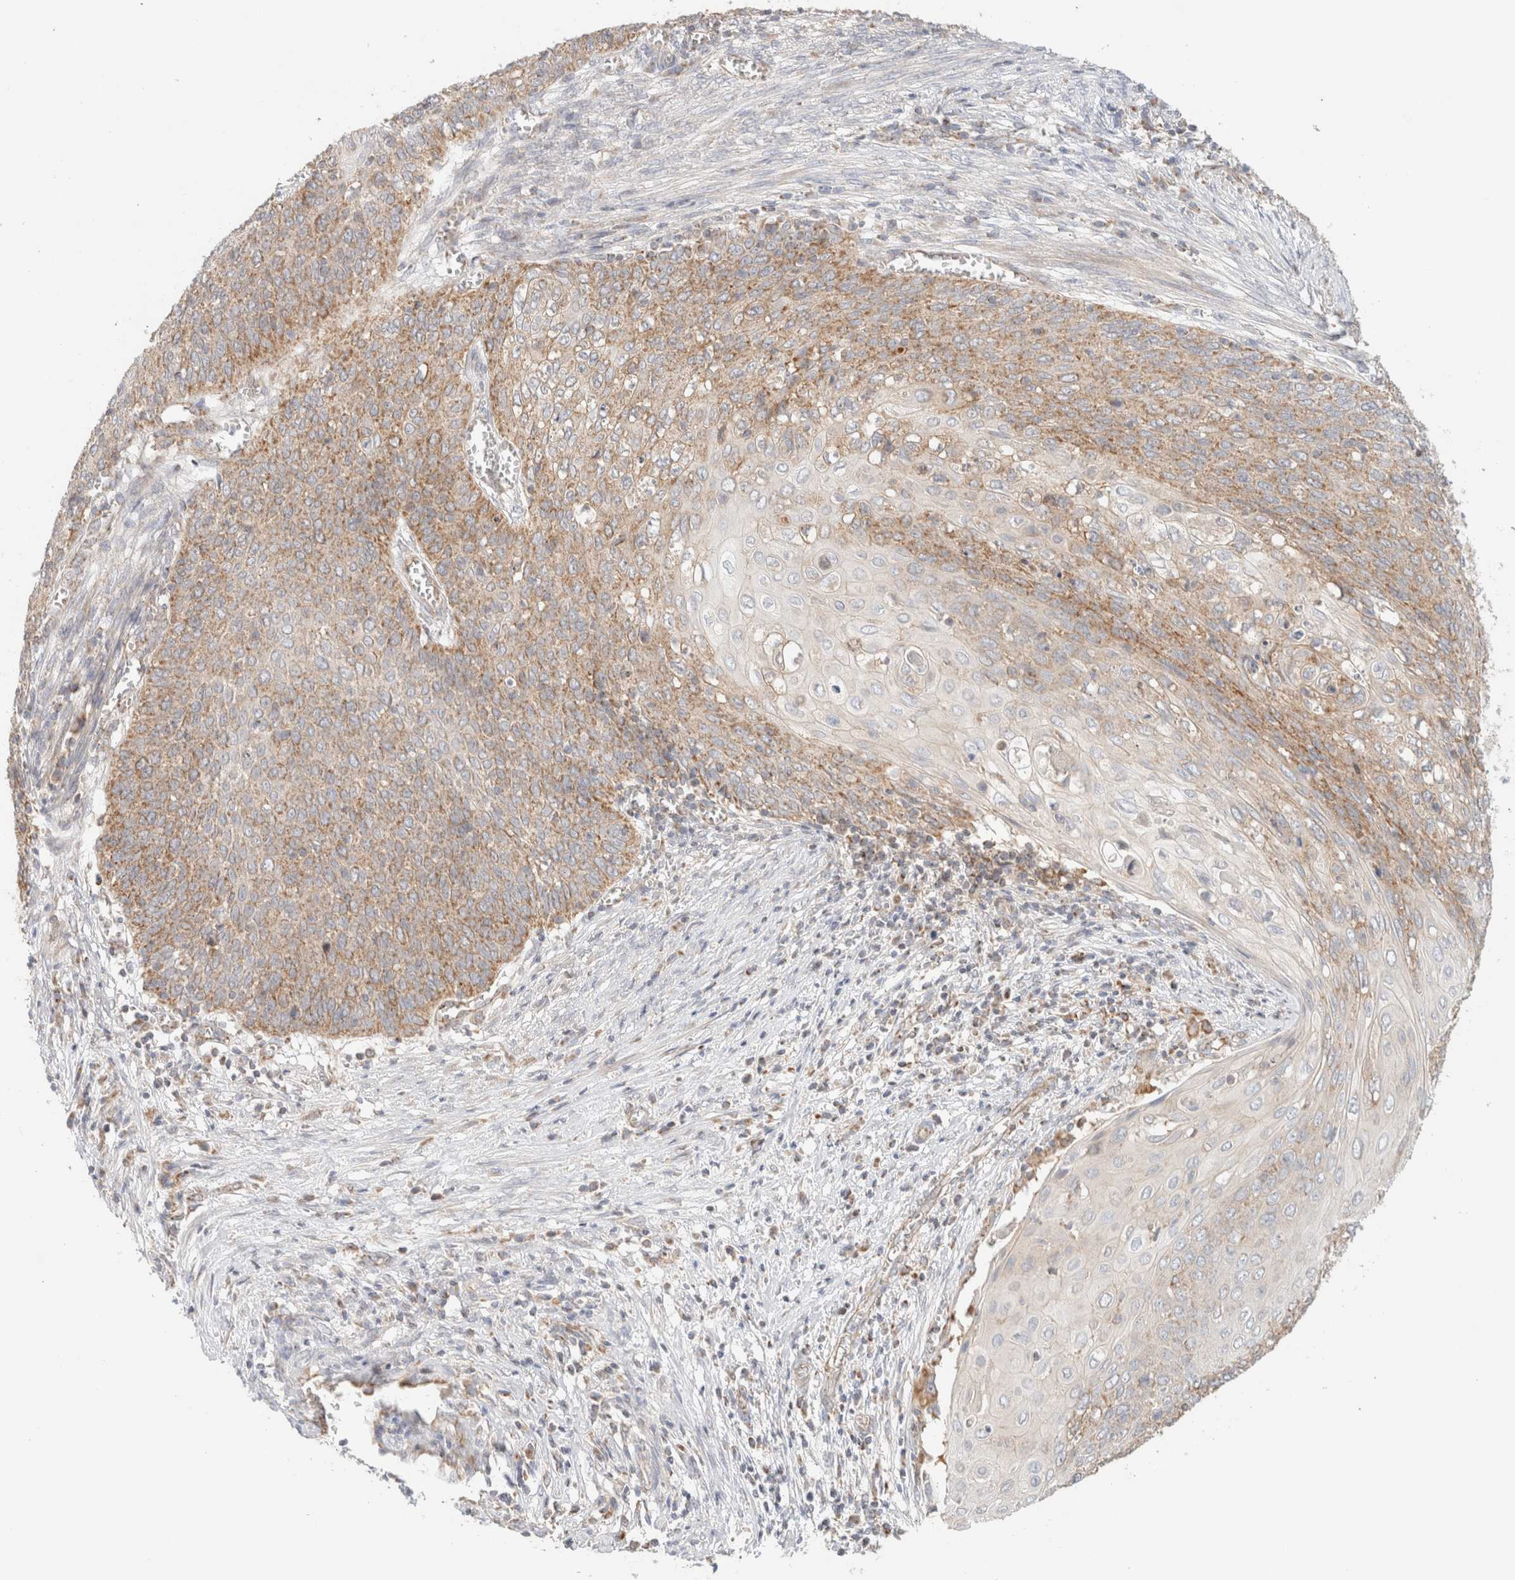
{"staining": {"intensity": "moderate", "quantity": "25%-75%", "location": "cytoplasmic/membranous"}, "tissue": "cervical cancer", "cell_type": "Tumor cells", "image_type": "cancer", "snomed": [{"axis": "morphology", "description": "Squamous cell carcinoma, NOS"}, {"axis": "topography", "description": "Cervix"}], "caption": "Squamous cell carcinoma (cervical) stained with a protein marker demonstrates moderate staining in tumor cells.", "gene": "MRM3", "patient": {"sex": "female", "age": 39}}